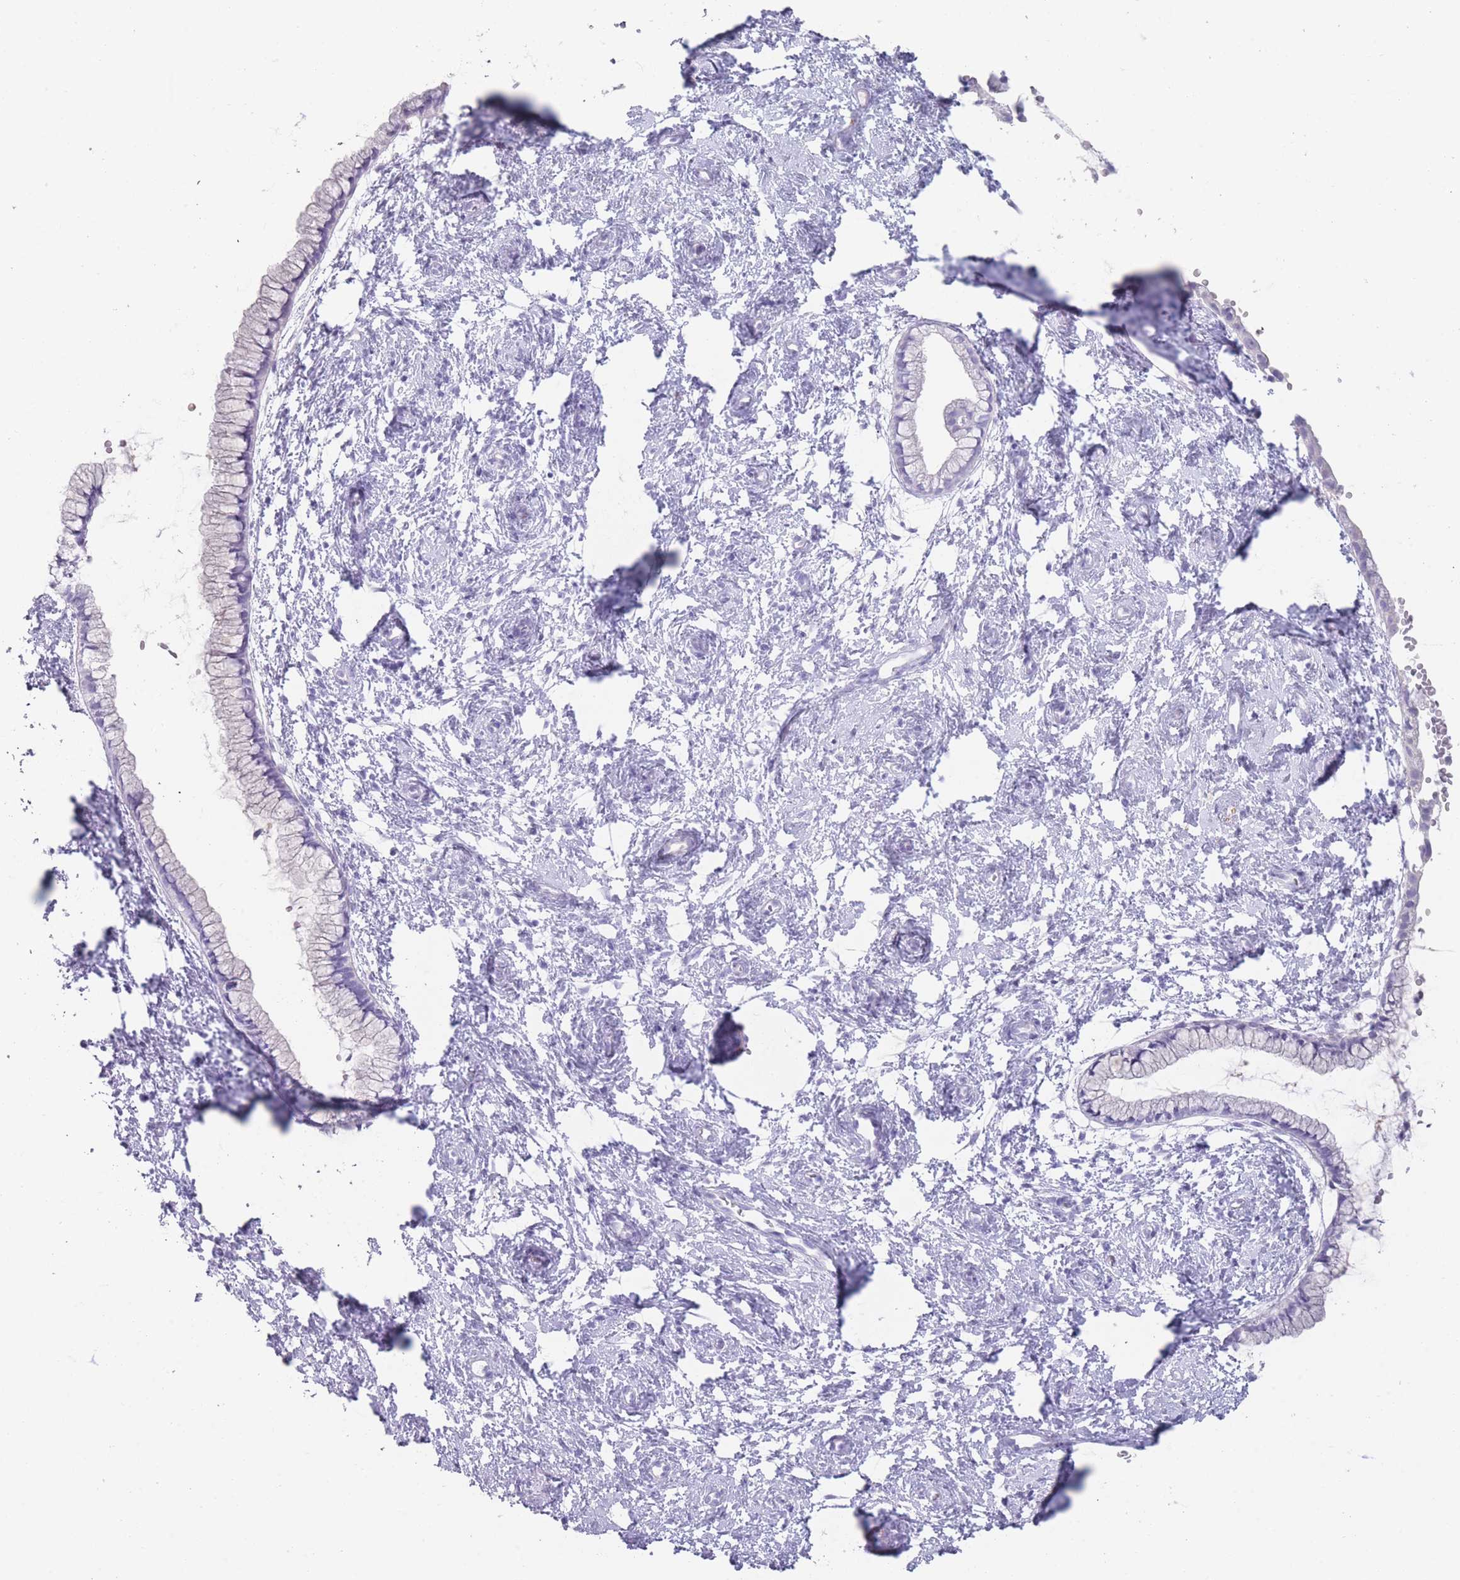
{"staining": {"intensity": "negative", "quantity": "none", "location": "none"}, "tissue": "cervix", "cell_type": "Glandular cells", "image_type": "normal", "snomed": [{"axis": "morphology", "description": "Normal tissue, NOS"}, {"axis": "topography", "description": "Cervix"}], "caption": "Immunohistochemistry (IHC) micrograph of unremarkable cervix: cervix stained with DAB exhibits no significant protein positivity in glandular cells.", "gene": "RHBG", "patient": {"sex": "female", "age": 57}}